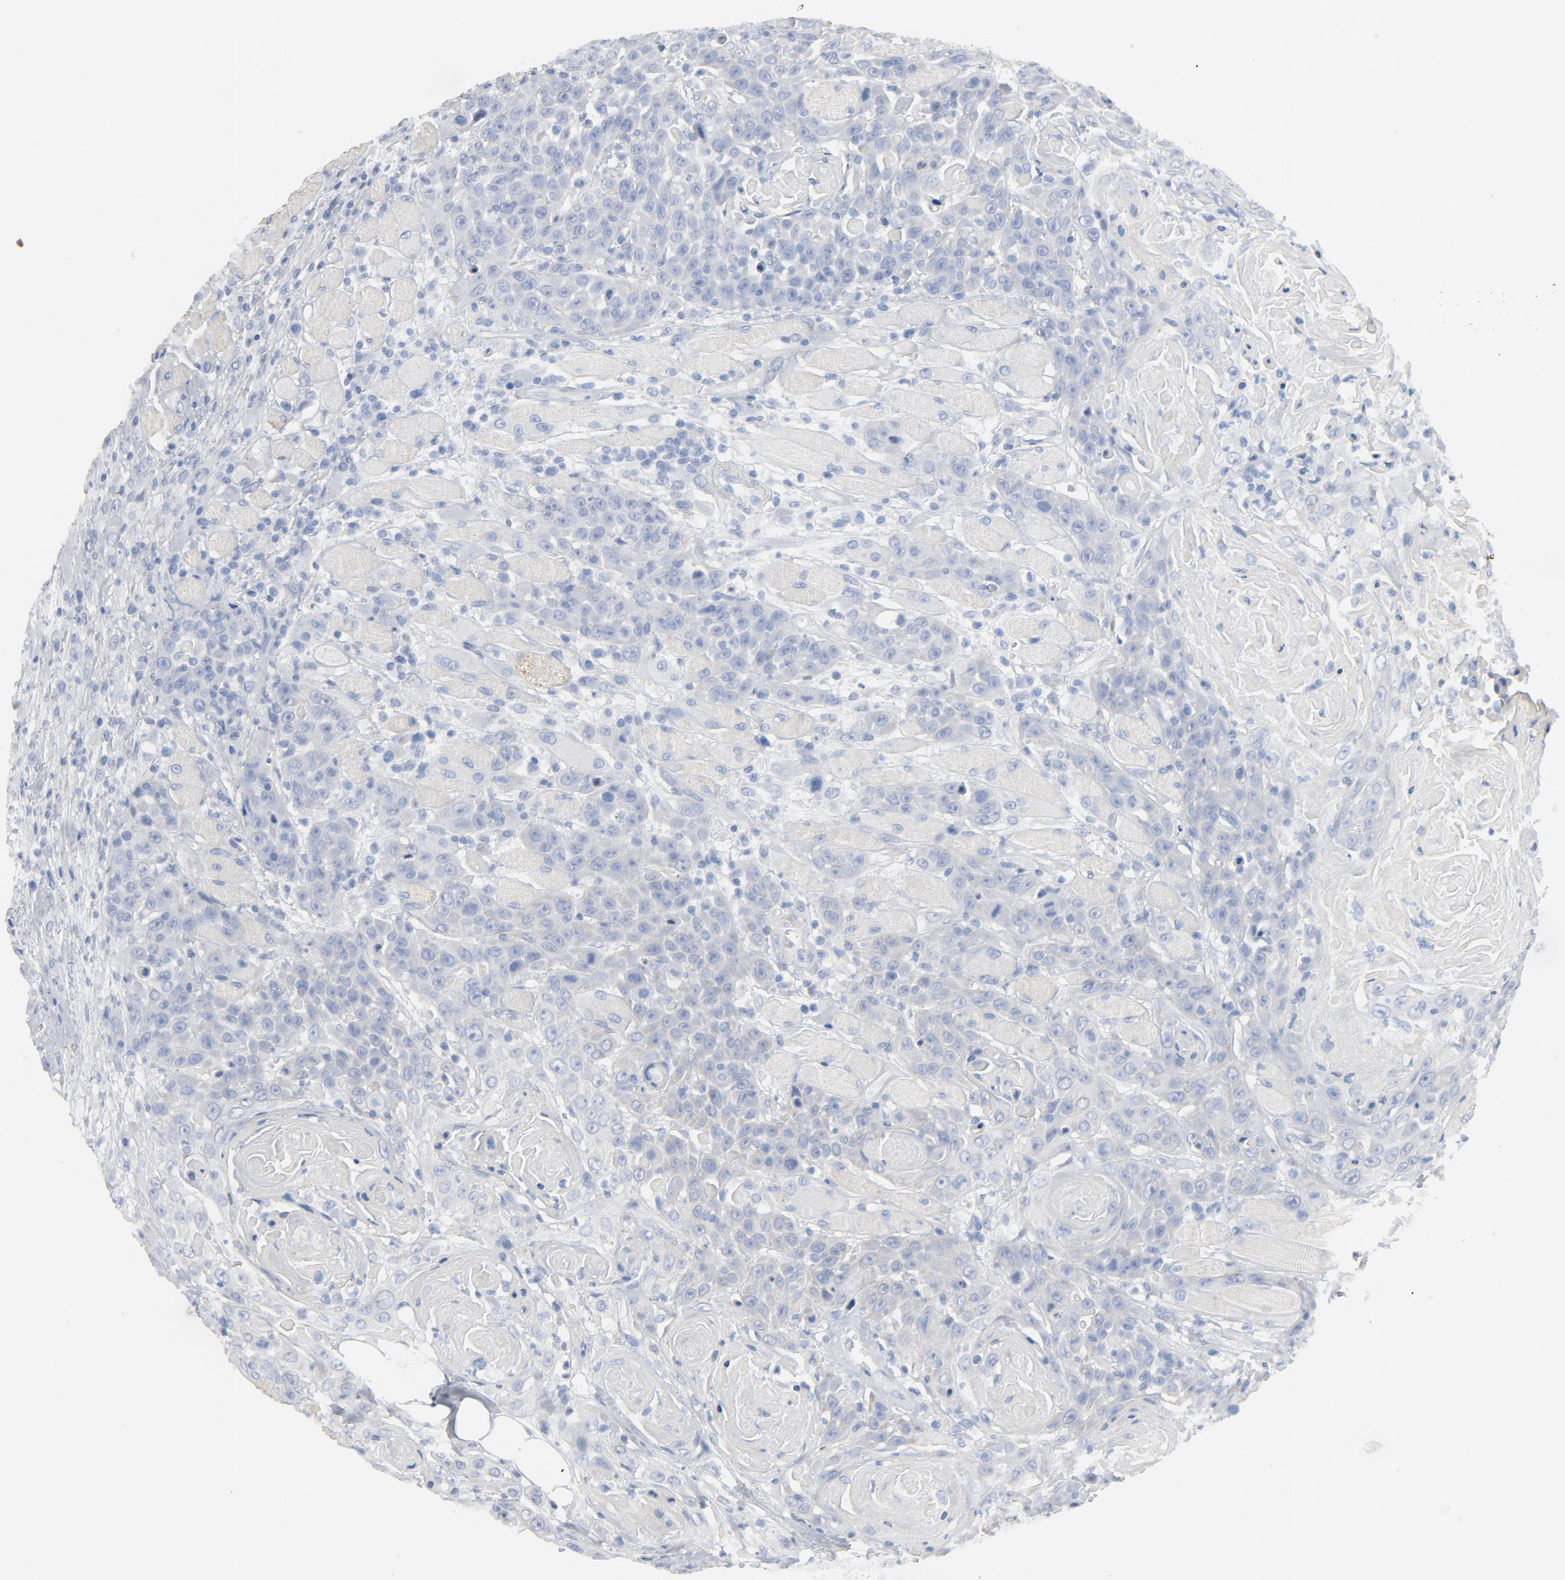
{"staining": {"intensity": "negative", "quantity": "none", "location": "none"}, "tissue": "head and neck cancer", "cell_type": "Tumor cells", "image_type": "cancer", "snomed": [{"axis": "morphology", "description": "Squamous cell carcinoma, NOS"}, {"axis": "topography", "description": "Head-Neck"}], "caption": "This is an IHC image of head and neck cancer (squamous cell carcinoma). There is no expression in tumor cells.", "gene": "C14orf119", "patient": {"sex": "female", "age": 84}}